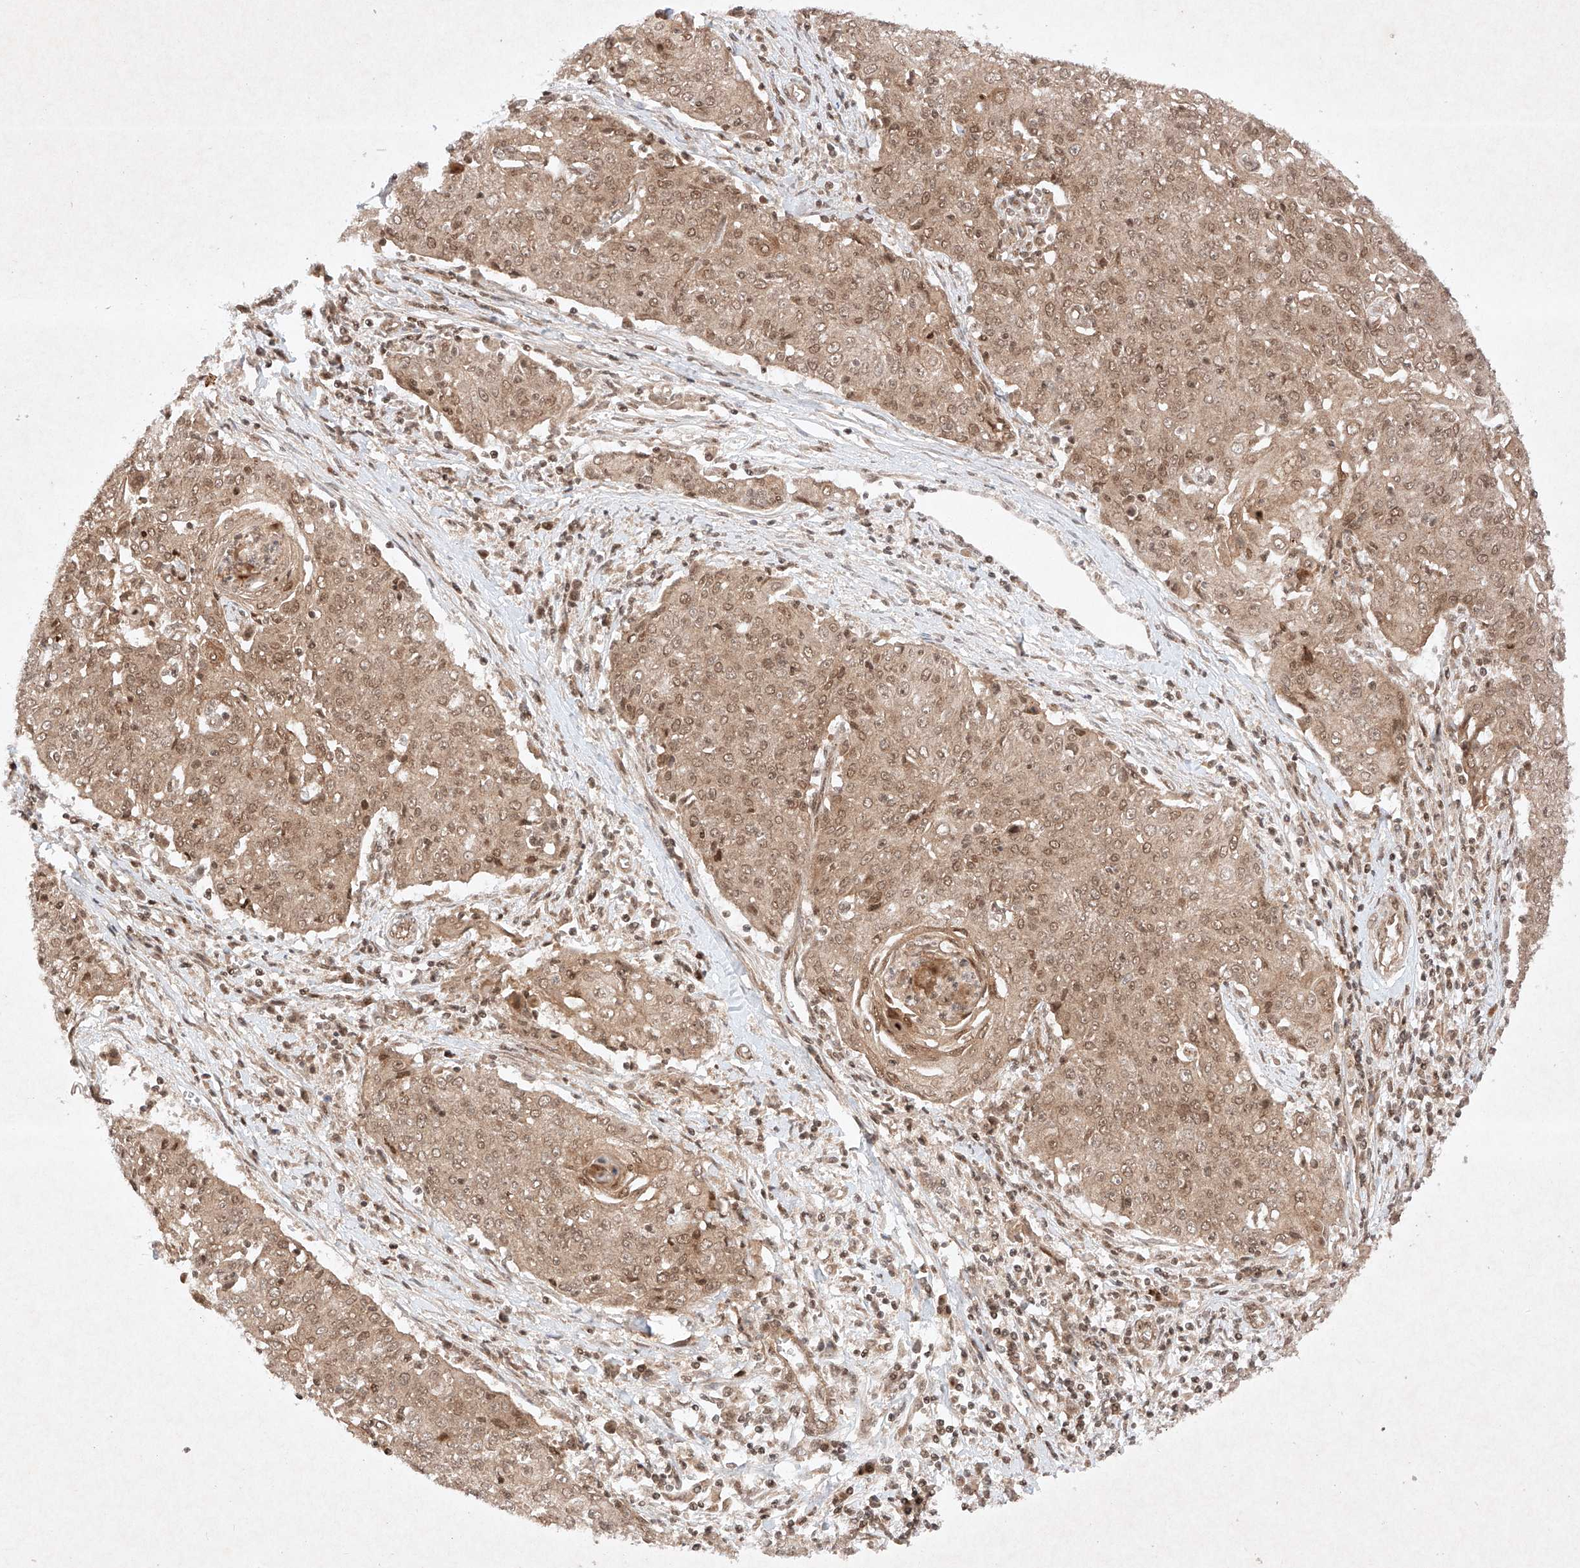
{"staining": {"intensity": "moderate", "quantity": ">75%", "location": "cytoplasmic/membranous,nuclear"}, "tissue": "cervical cancer", "cell_type": "Tumor cells", "image_type": "cancer", "snomed": [{"axis": "morphology", "description": "Squamous cell carcinoma, NOS"}, {"axis": "topography", "description": "Cervix"}], "caption": "A brown stain shows moderate cytoplasmic/membranous and nuclear positivity of a protein in cervical squamous cell carcinoma tumor cells. (DAB (3,3'-diaminobenzidine) IHC with brightfield microscopy, high magnification).", "gene": "RNF31", "patient": {"sex": "female", "age": 48}}